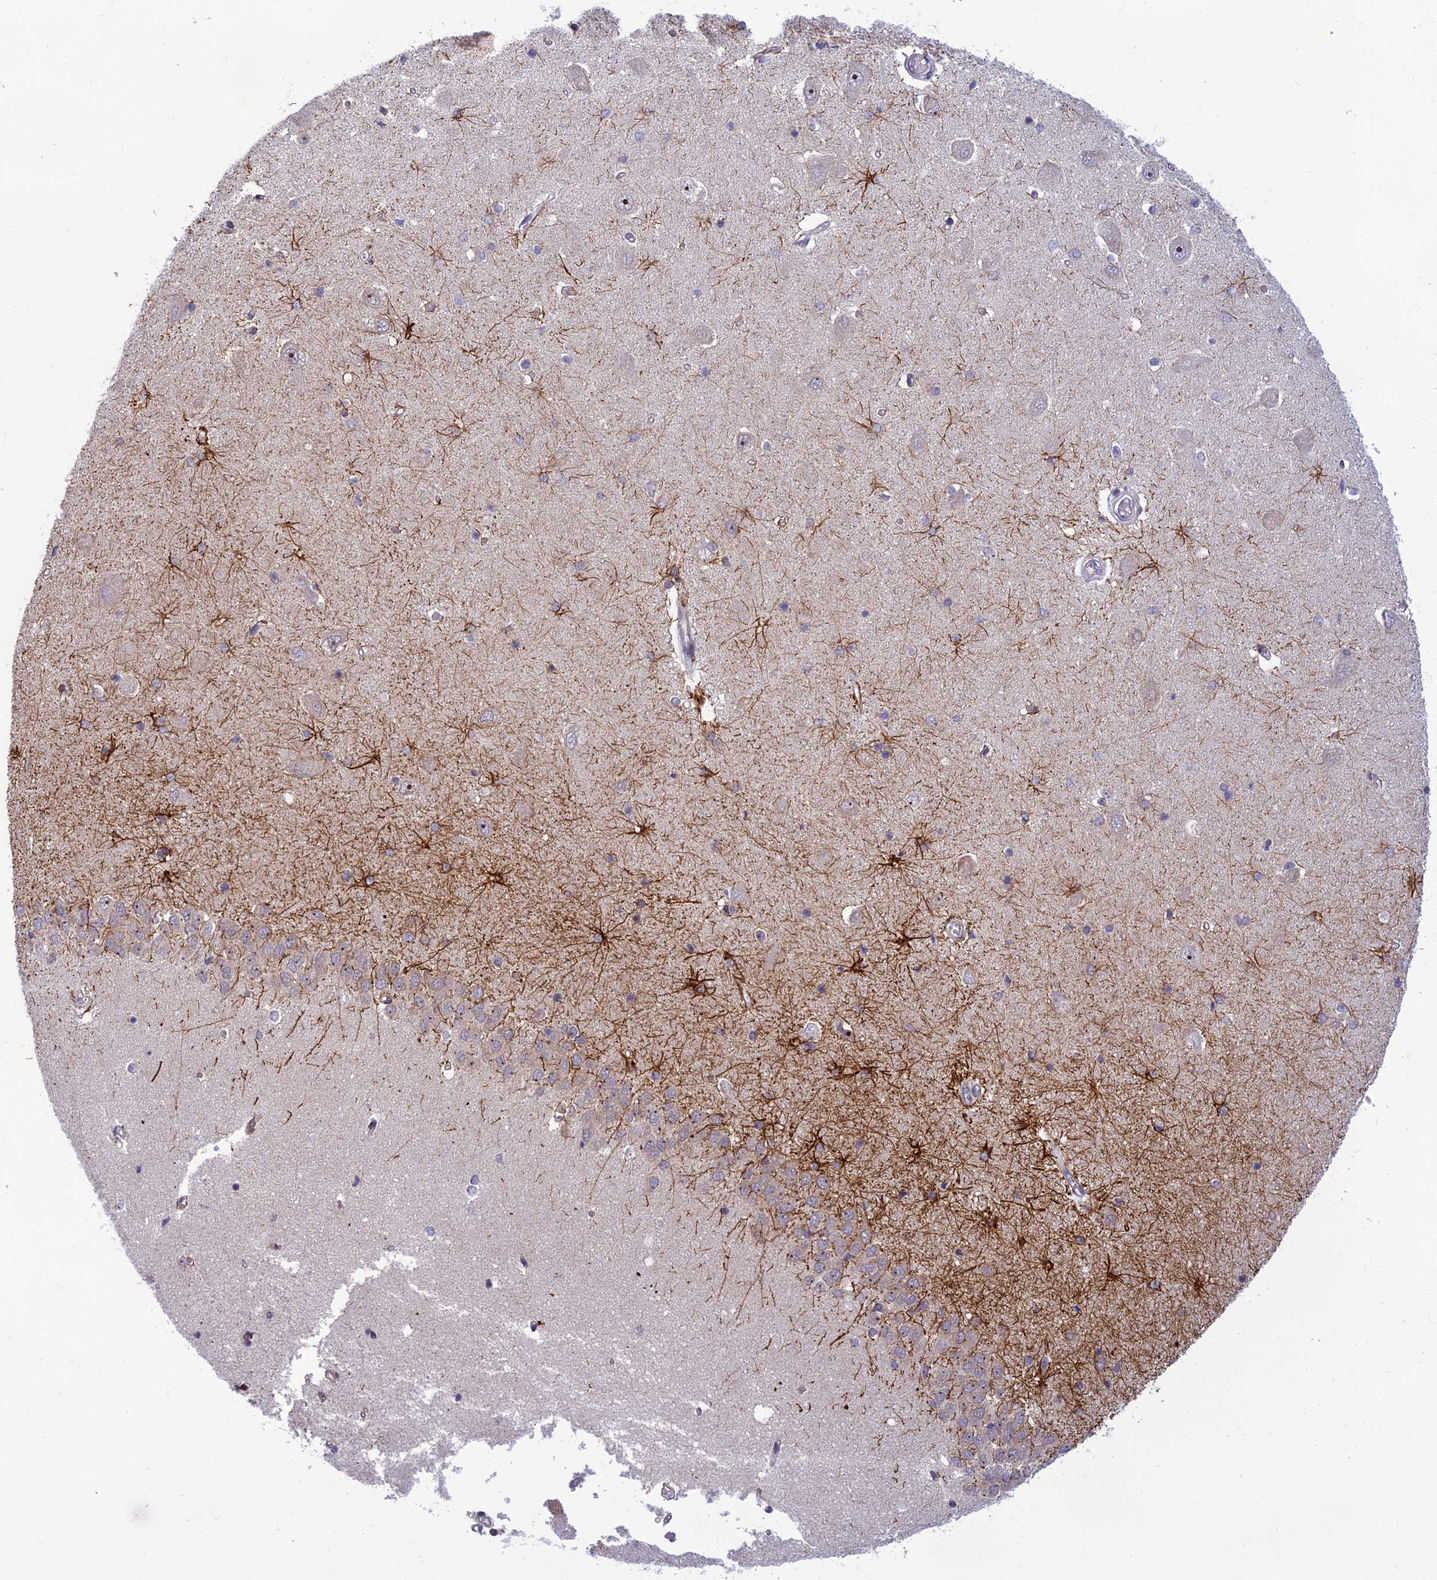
{"staining": {"intensity": "strong", "quantity": "<25%", "location": "cytoplasmic/membranous"}, "tissue": "hippocampus", "cell_type": "Glial cells", "image_type": "normal", "snomed": [{"axis": "morphology", "description": "Normal tissue, NOS"}, {"axis": "topography", "description": "Hippocampus"}], "caption": "This micrograph displays immunohistochemistry (IHC) staining of unremarkable human hippocampus, with medium strong cytoplasmic/membranous staining in approximately <25% of glial cells.", "gene": "DTX2", "patient": {"sex": "male", "age": 45}}